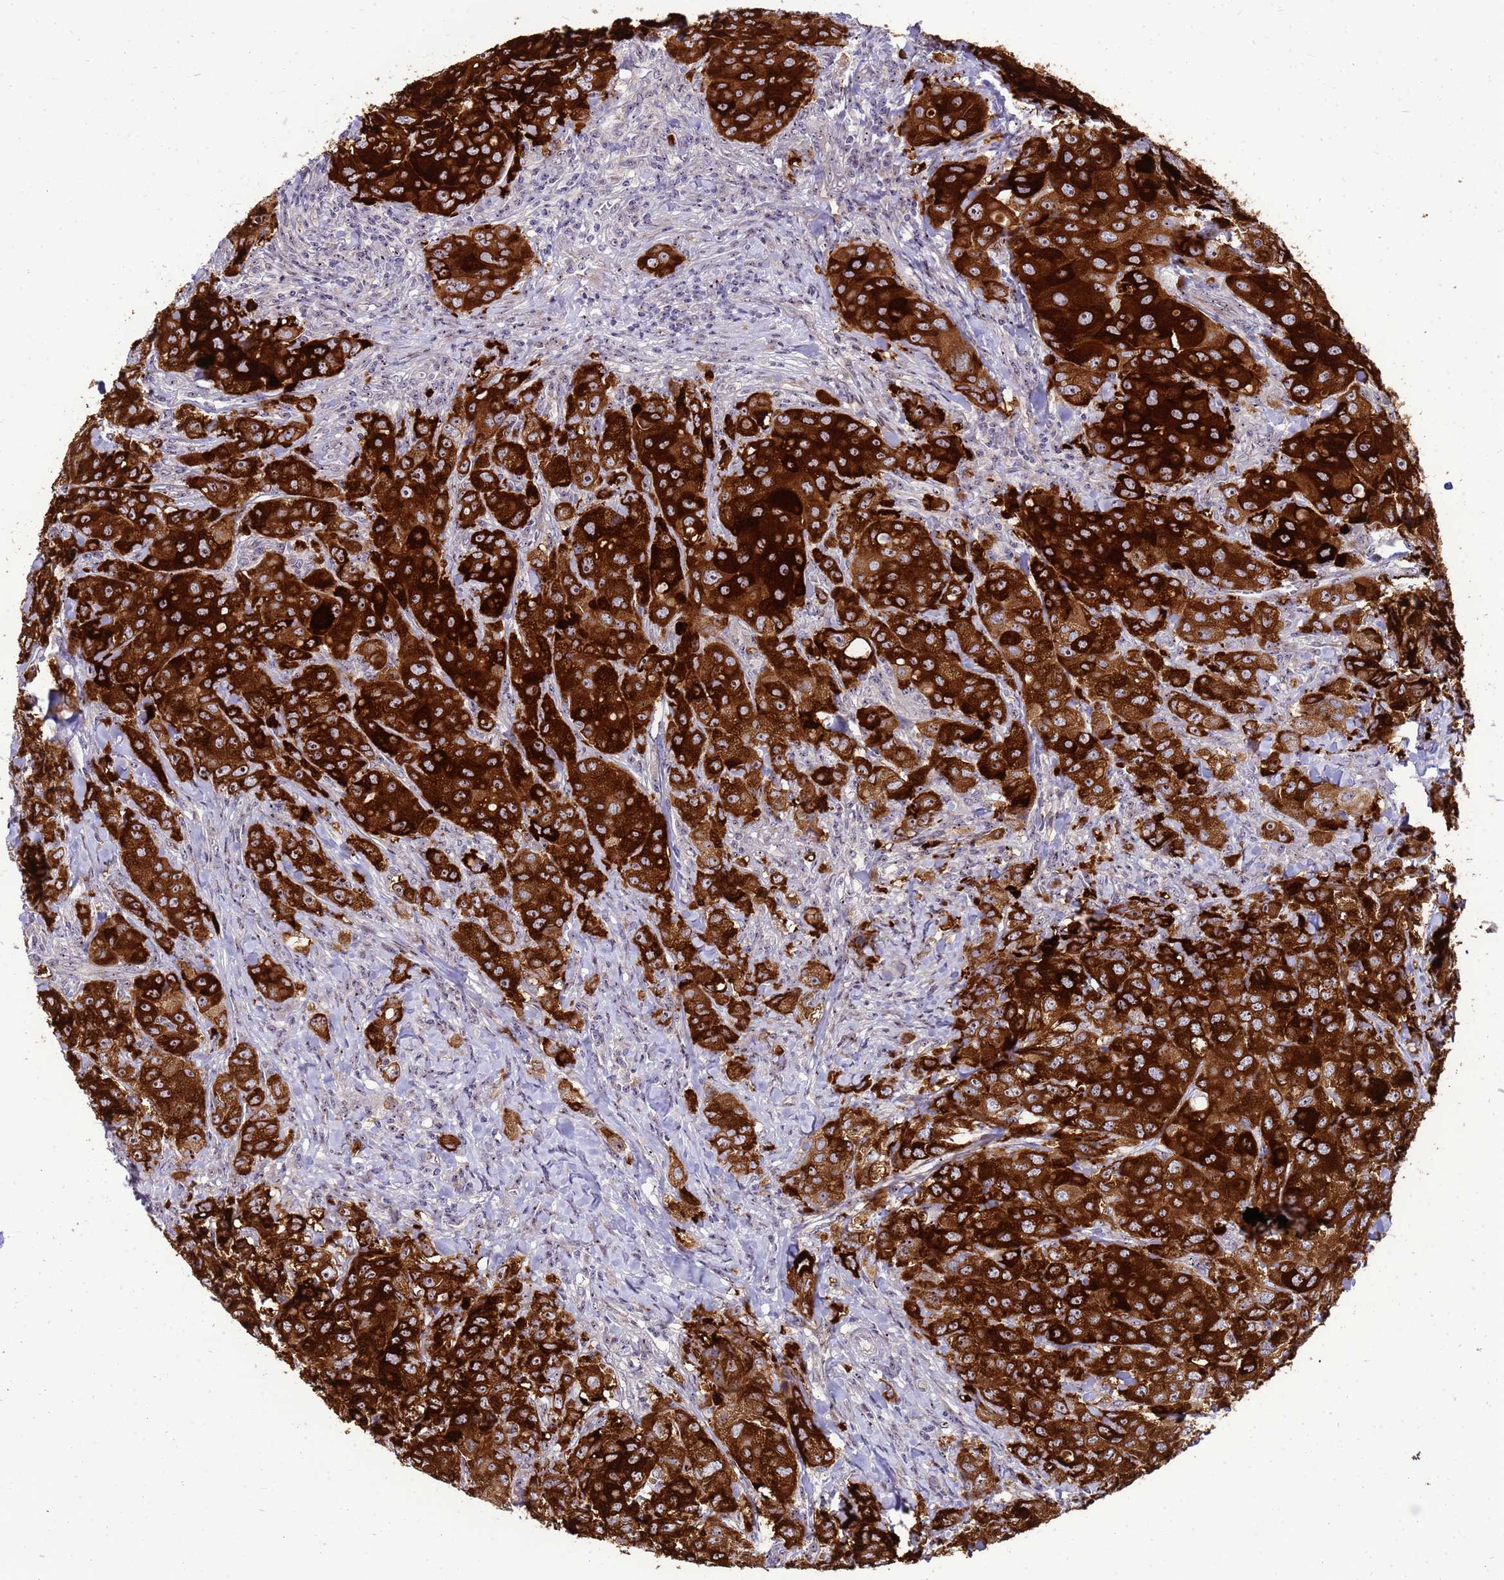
{"staining": {"intensity": "strong", "quantity": ">75%", "location": "cytoplasmic/membranous,nuclear"}, "tissue": "breast cancer", "cell_type": "Tumor cells", "image_type": "cancer", "snomed": [{"axis": "morphology", "description": "Duct carcinoma"}, {"axis": "topography", "description": "Breast"}], "caption": "A high-resolution image shows immunohistochemistry staining of breast cancer (invasive ductal carcinoma), which demonstrates strong cytoplasmic/membranous and nuclear expression in approximately >75% of tumor cells. (IHC, brightfield microscopy, high magnification).", "gene": "RSPO1", "patient": {"sex": "female", "age": 43}}